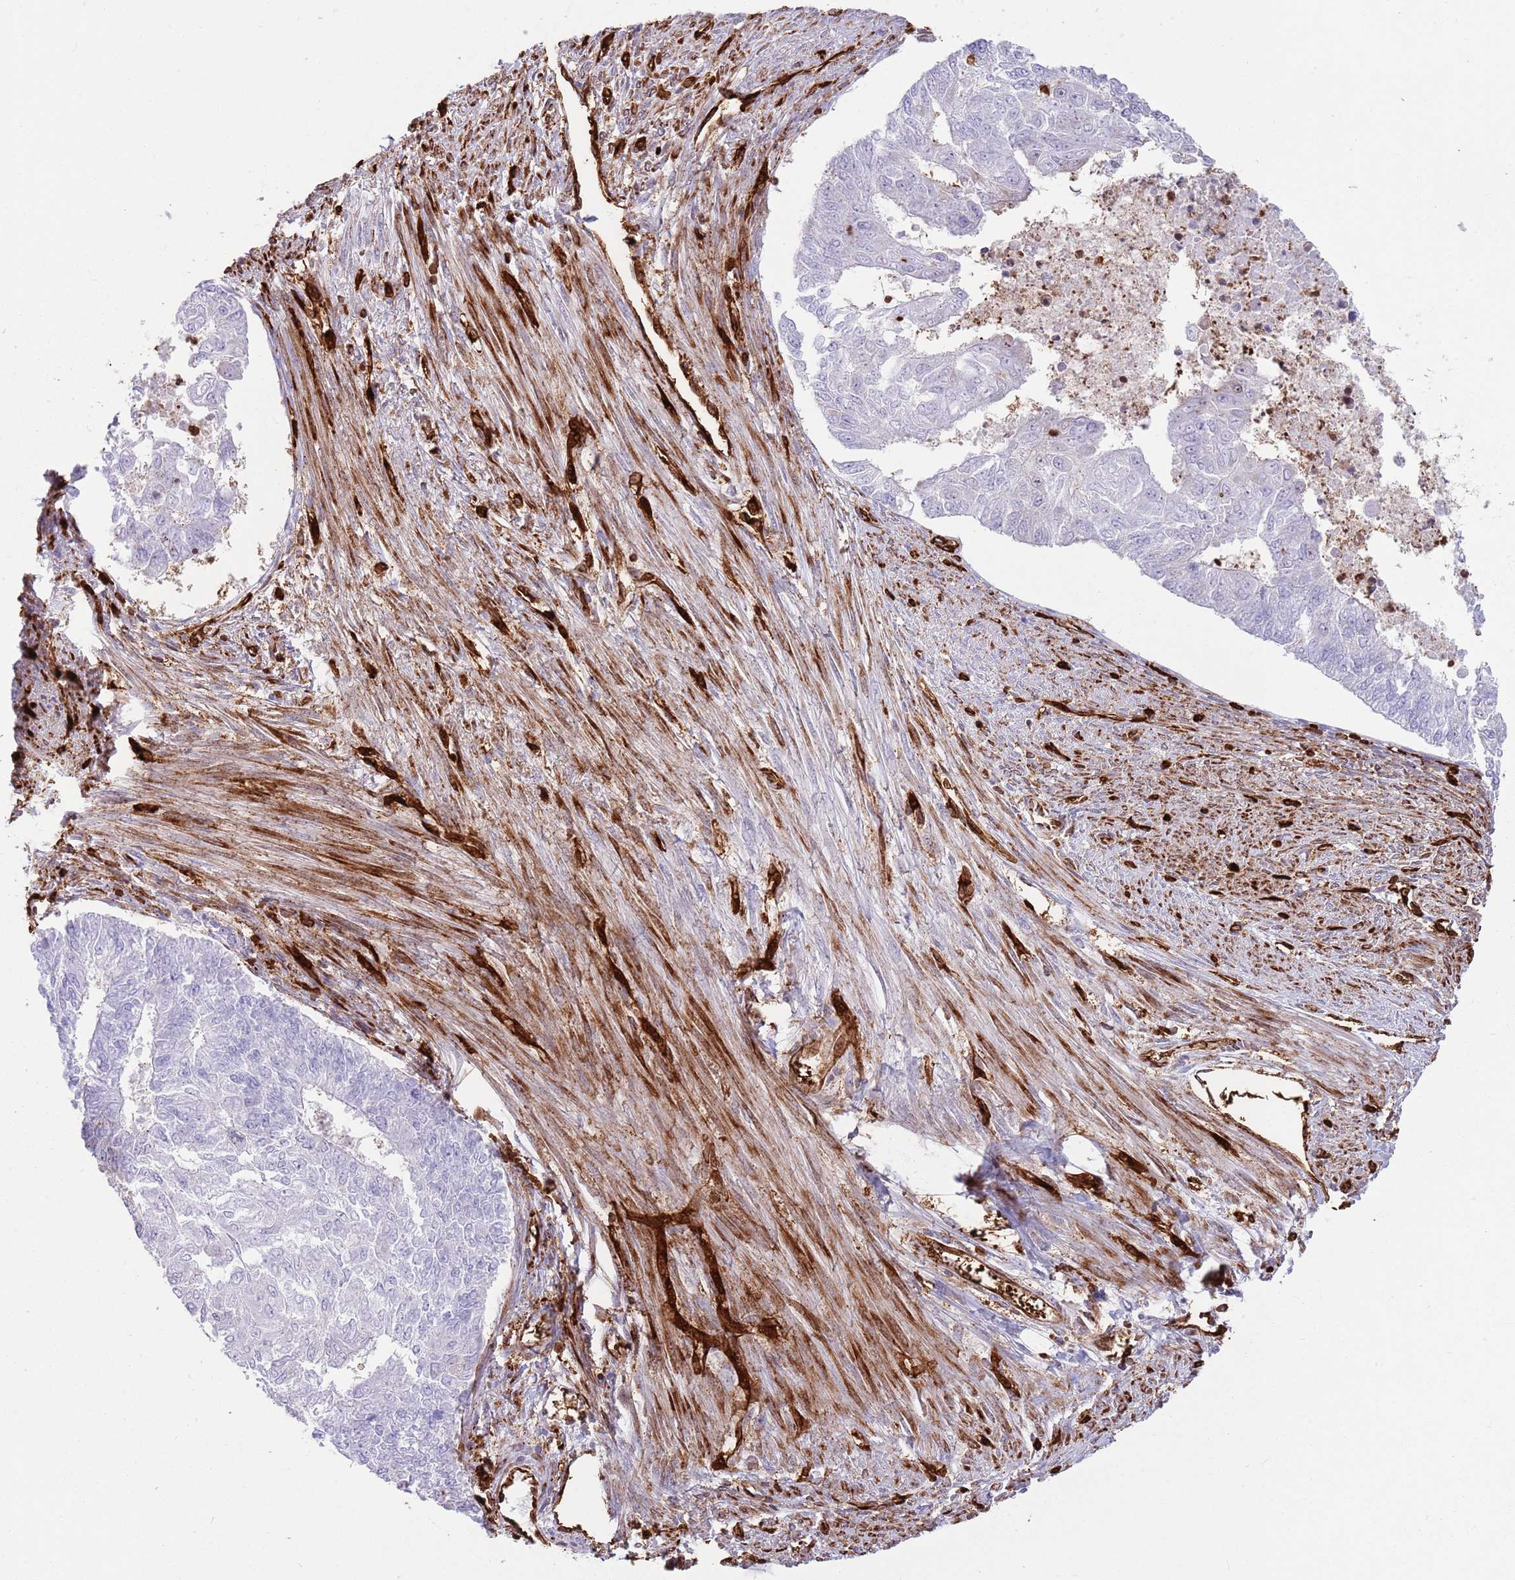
{"staining": {"intensity": "negative", "quantity": "none", "location": "none"}, "tissue": "endometrial cancer", "cell_type": "Tumor cells", "image_type": "cancer", "snomed": [{"axis": "morphology", "description": "Adenocarcinoma, NOS"}, {"axis": "topography", "description": "Endometrium"}], "caption": "Immunohistochemistry photomicrograph of endometrial adenocarcinoma stained for a protein (brown), which reveals no staining in tumor cells. (Immunohistochemistry, brightfield microscopy, high magnification).", "gene": "KBTBD7", "patient": {"sex": "female", "age": 32}}